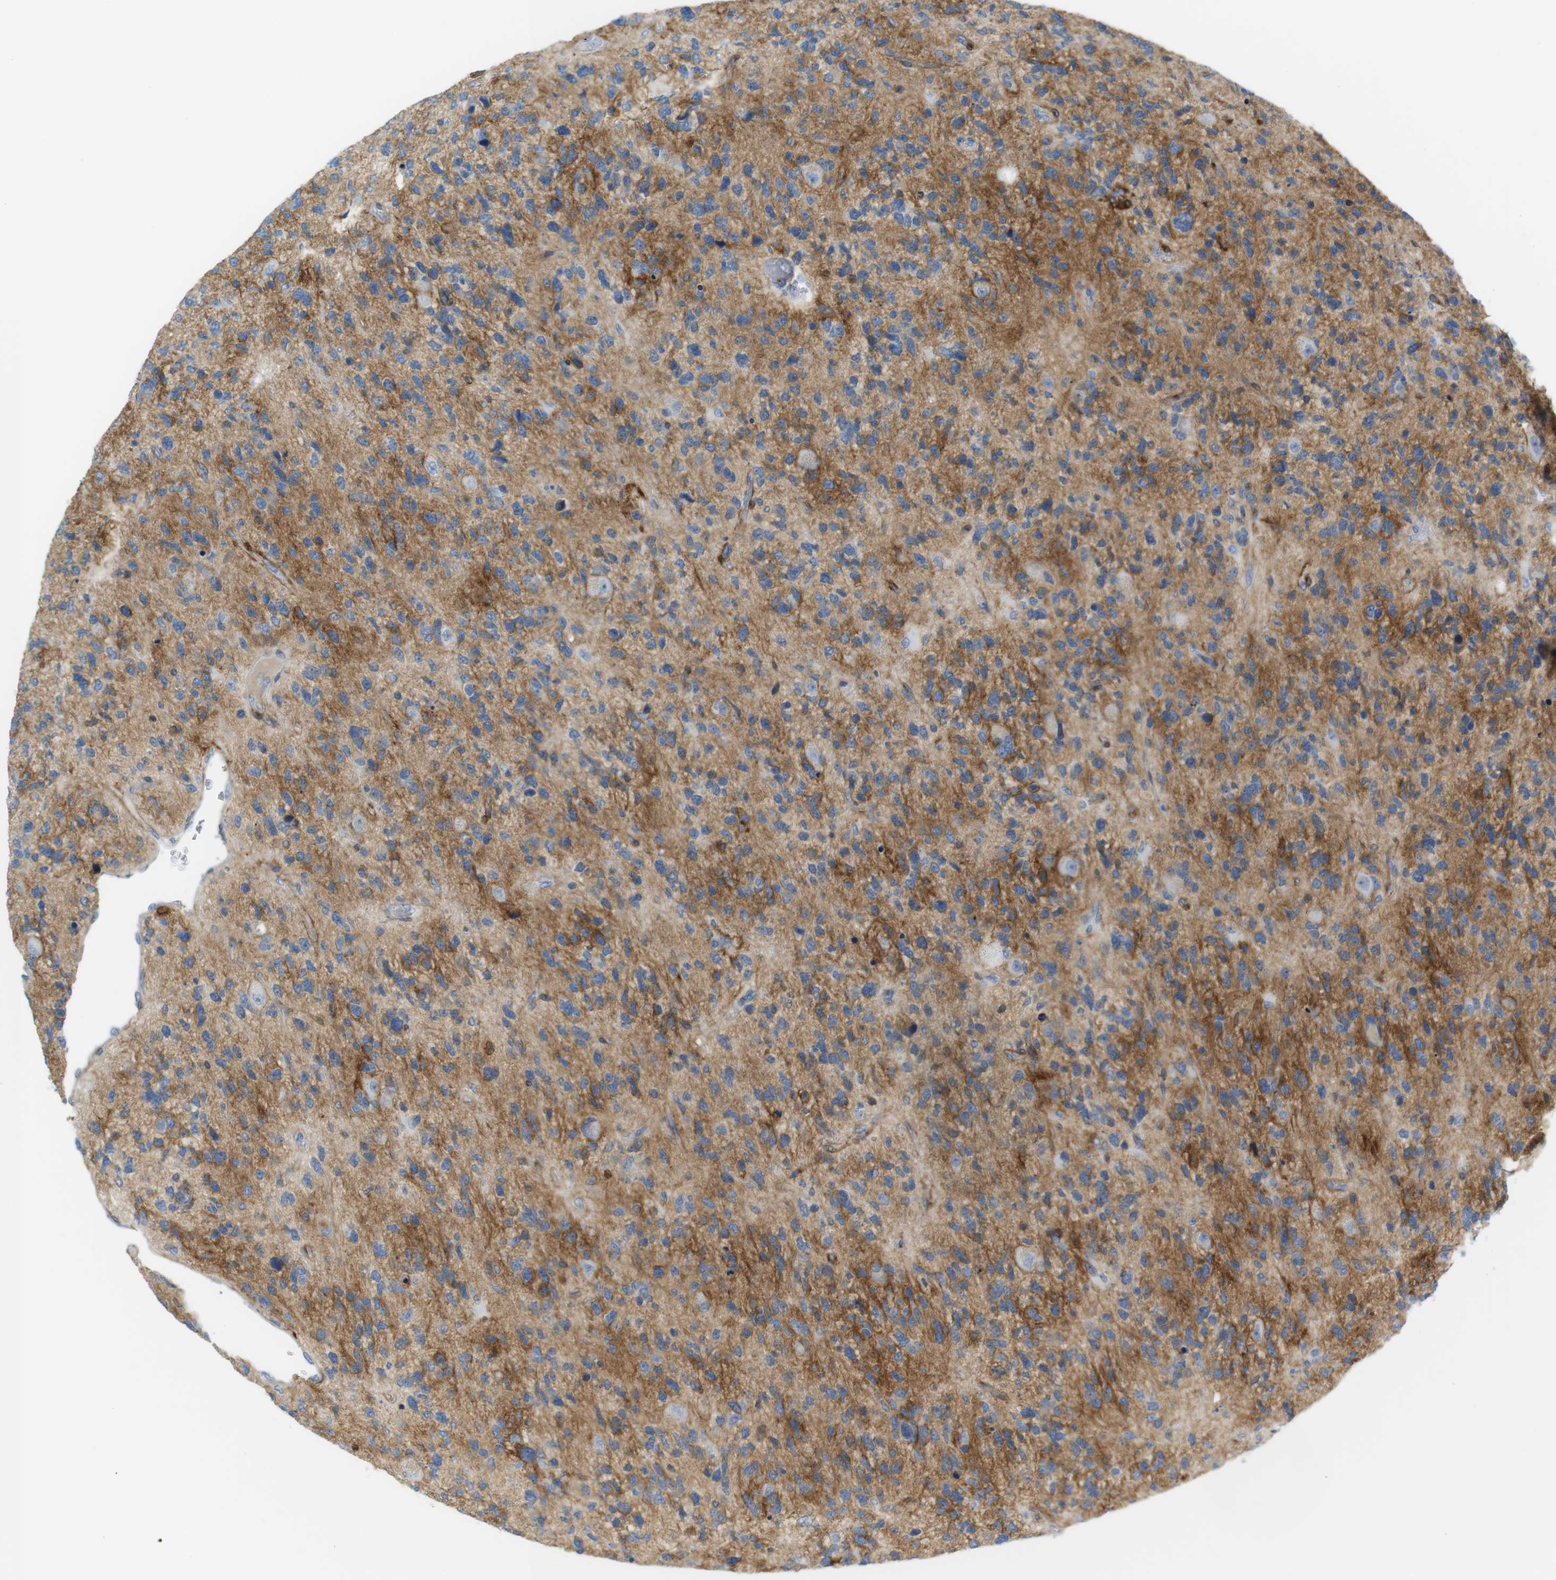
{"staining": {"intensity": "moderate", "quantity": ">75%", "location": "cytoplasmic/membranous"}, "tissue": "glioma", "cell_type": "Tumor cells", "image_type": "cancer", "snomed": [{"axis": "morphology", "description": "Glioma, malignant, High grade"}, {"axis": "topography", "description": "Brain"}], "caption": "Protein expression analysis of human malignant high-grade glioma reveals moderate cytoplasmic/membranous expression in approximately >75% of tumor cells.", "gene": "F2R", "patient": {"sex": "female", "age": 58}}